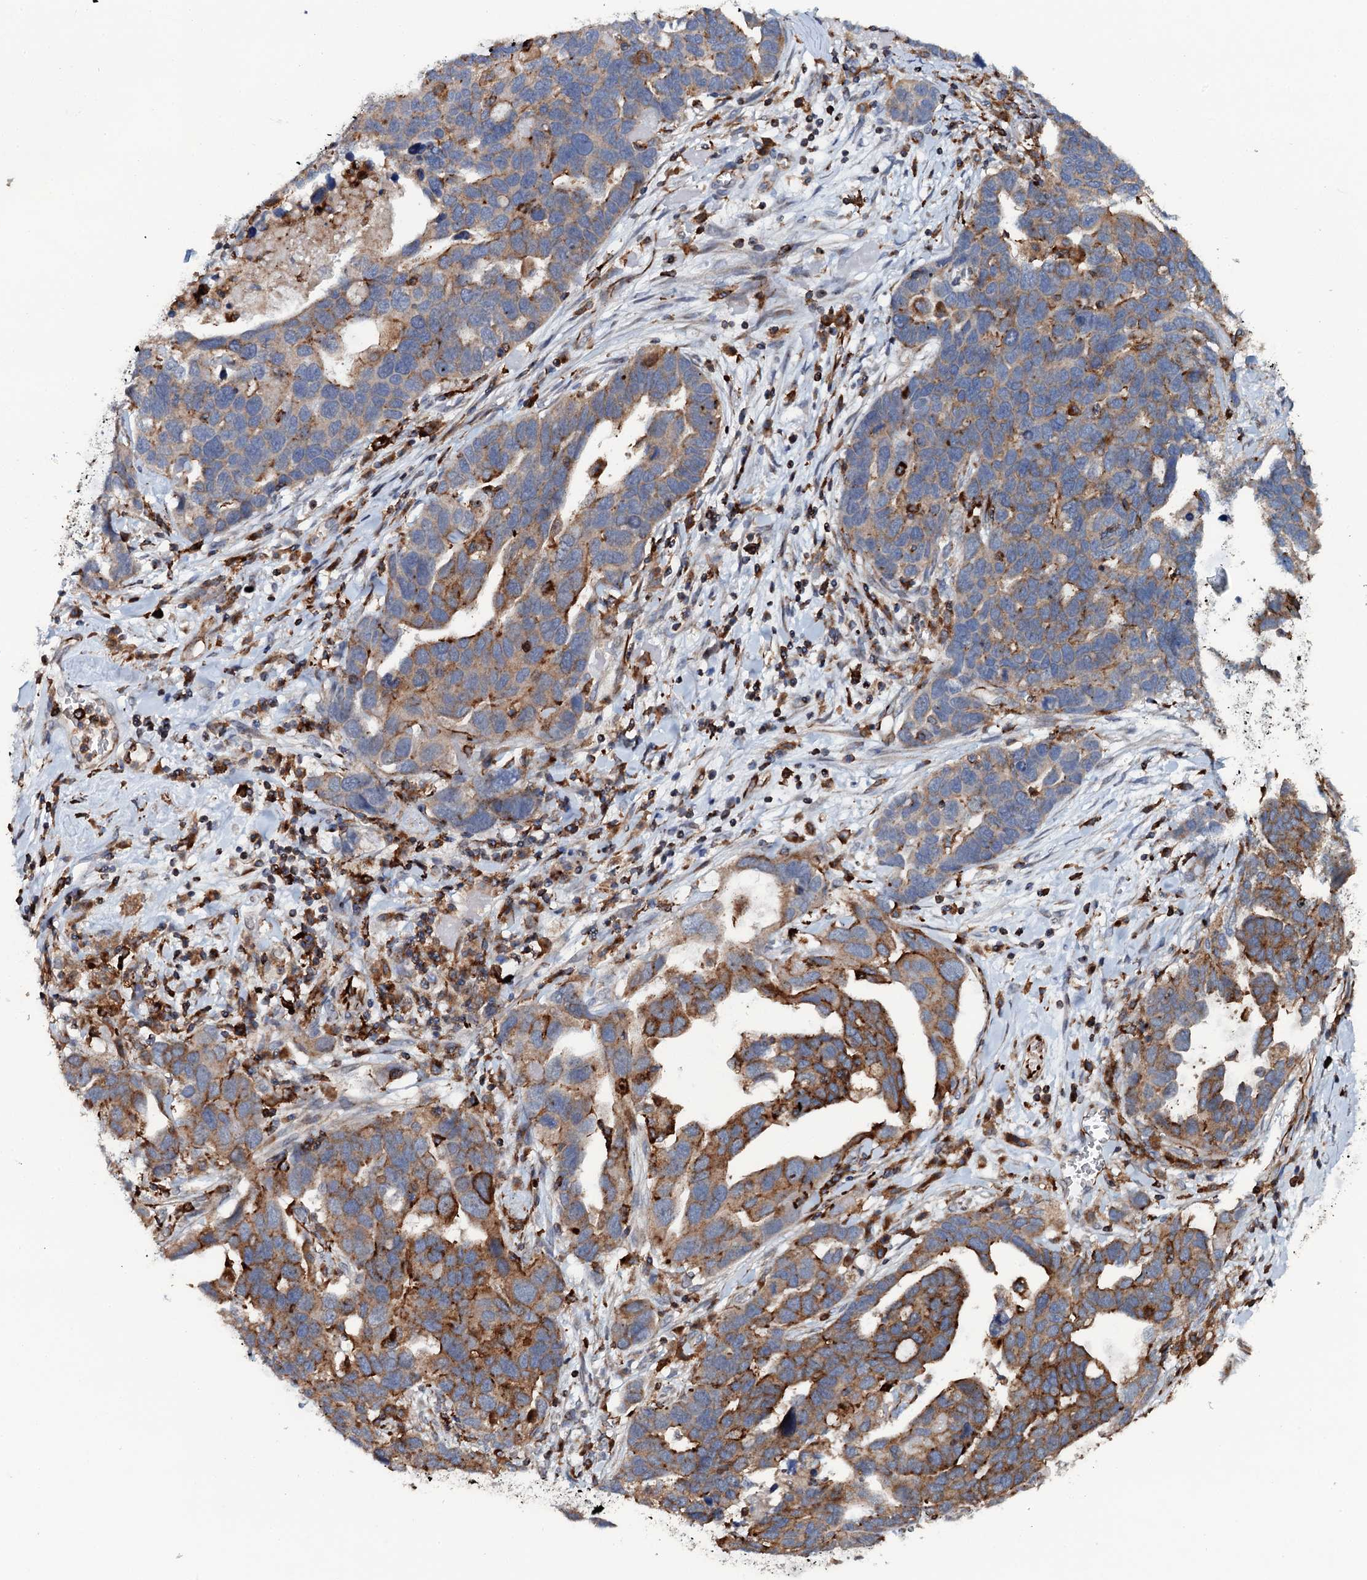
{"staining": {"intensity": "moderate", "quantity": ">75%", "location": "cytoplasmic/membranous"}, "tissue": "ovarian cancer", "cell_type": "Tumor cells", "image_type": "cancer", "snomed": [{"axis": "morphology", "description": "Cystadenocarcinoma, serous, NOS"}, {"axis": "topography", "description": "Ovary"}], "caption": "Ovarian cancer stained for a protein (brown) displays moderate cytoplasmic/membranous positive positivity in approximately >75% of tumor cells.", "gene": "VAMP8", "patient": {"sex": "female", "age": 54}}